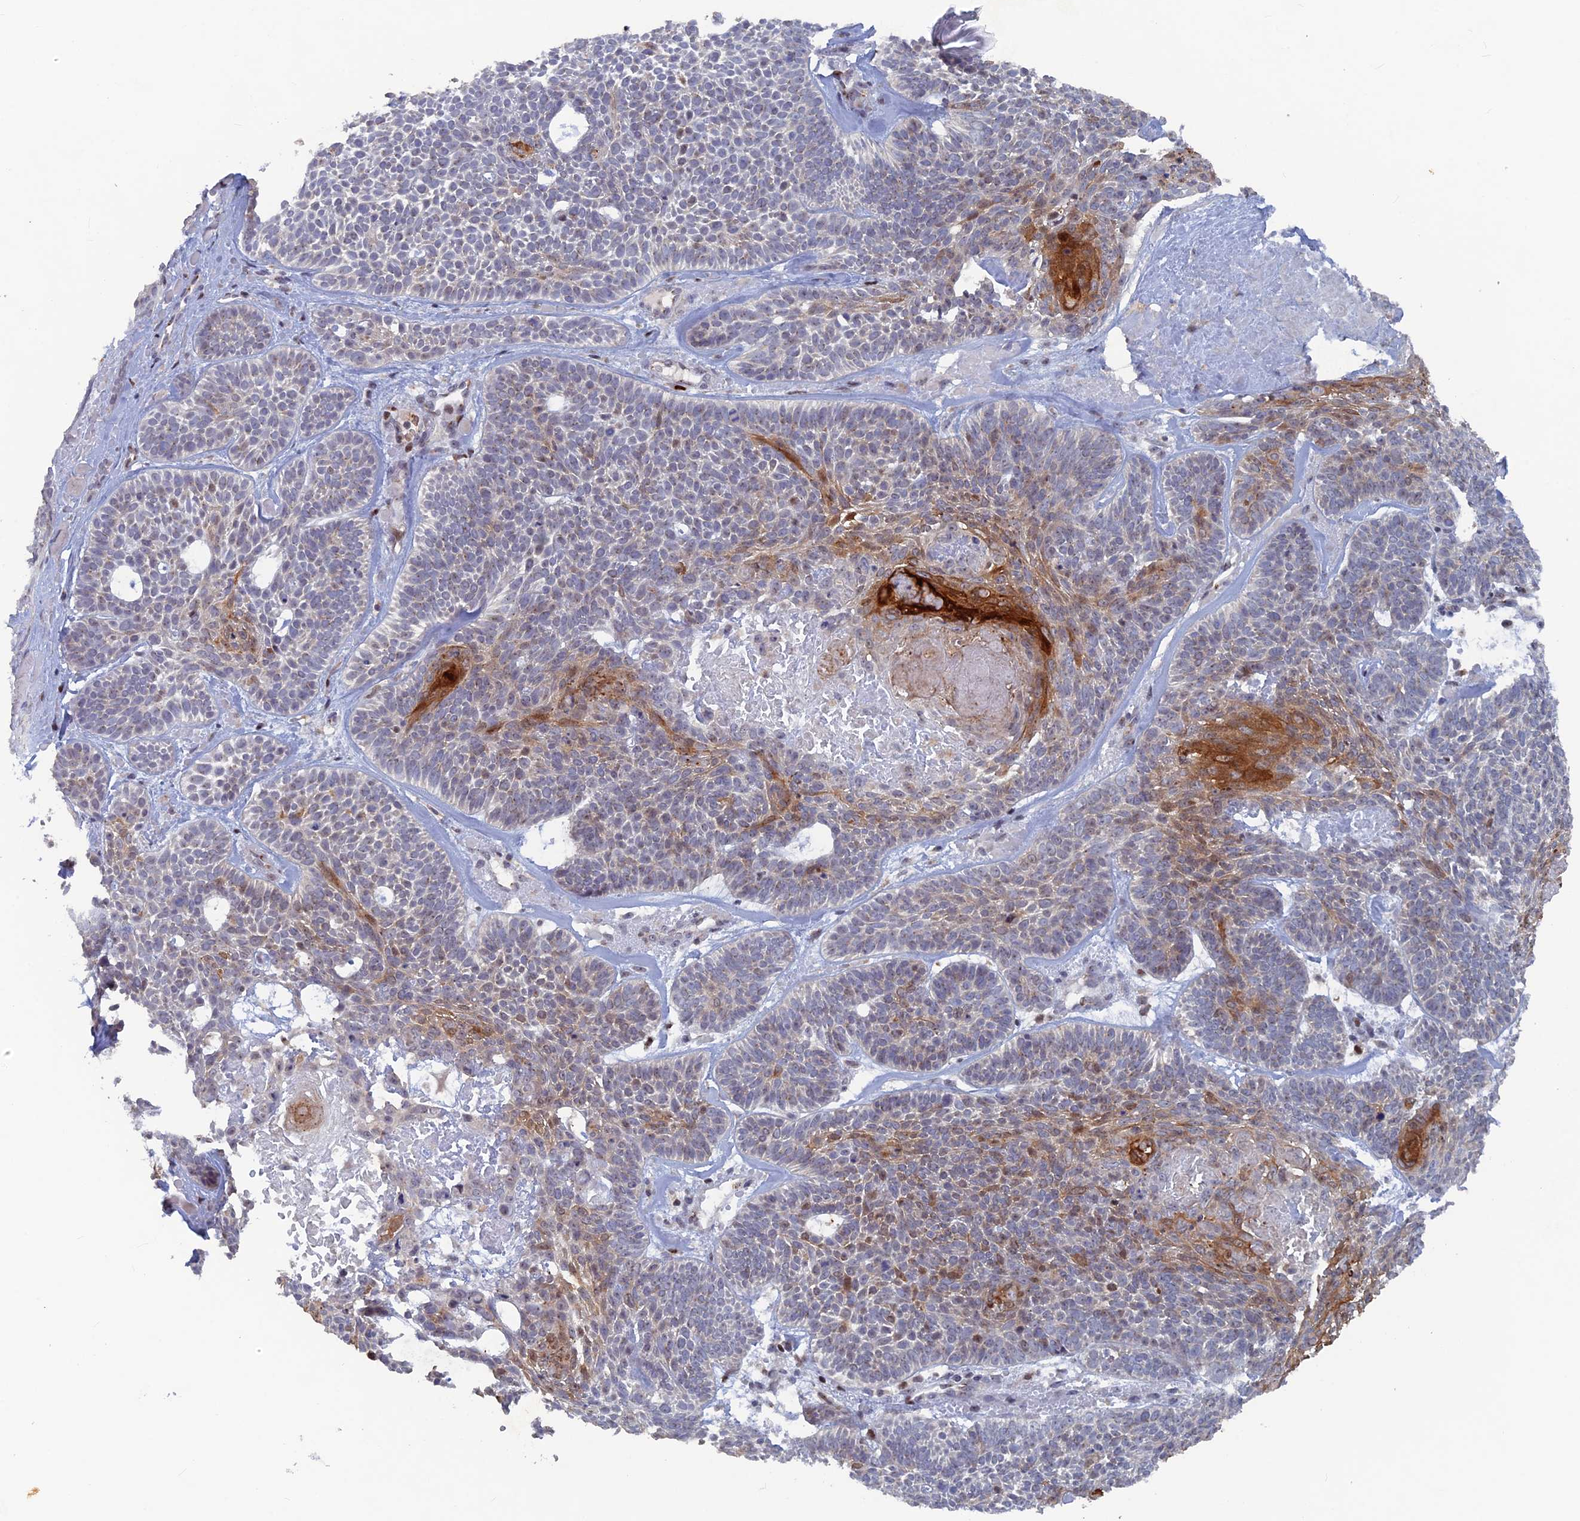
{"staining": {"intensity": "moderate", "quantity": "<25%", "location": "cytoplasmic/membranous,nuclear"}, "tissue": "skin cancer", "cell_type": "Tumor cells", "image_type": "cancer", "snomed": [{"axis": "morphology", "description": "Basal cell carcinoma"}, {"axis": "topography", "description": "Skin"}], "caption": "Moderate cytoplasmic/membranous and nuclear positivity for a protein is appreciated in approximately <25% of tumor cells of skin cancer using IHC.", "gene": "SH3D21", "patient": {"sex": "male", "age": 85}}